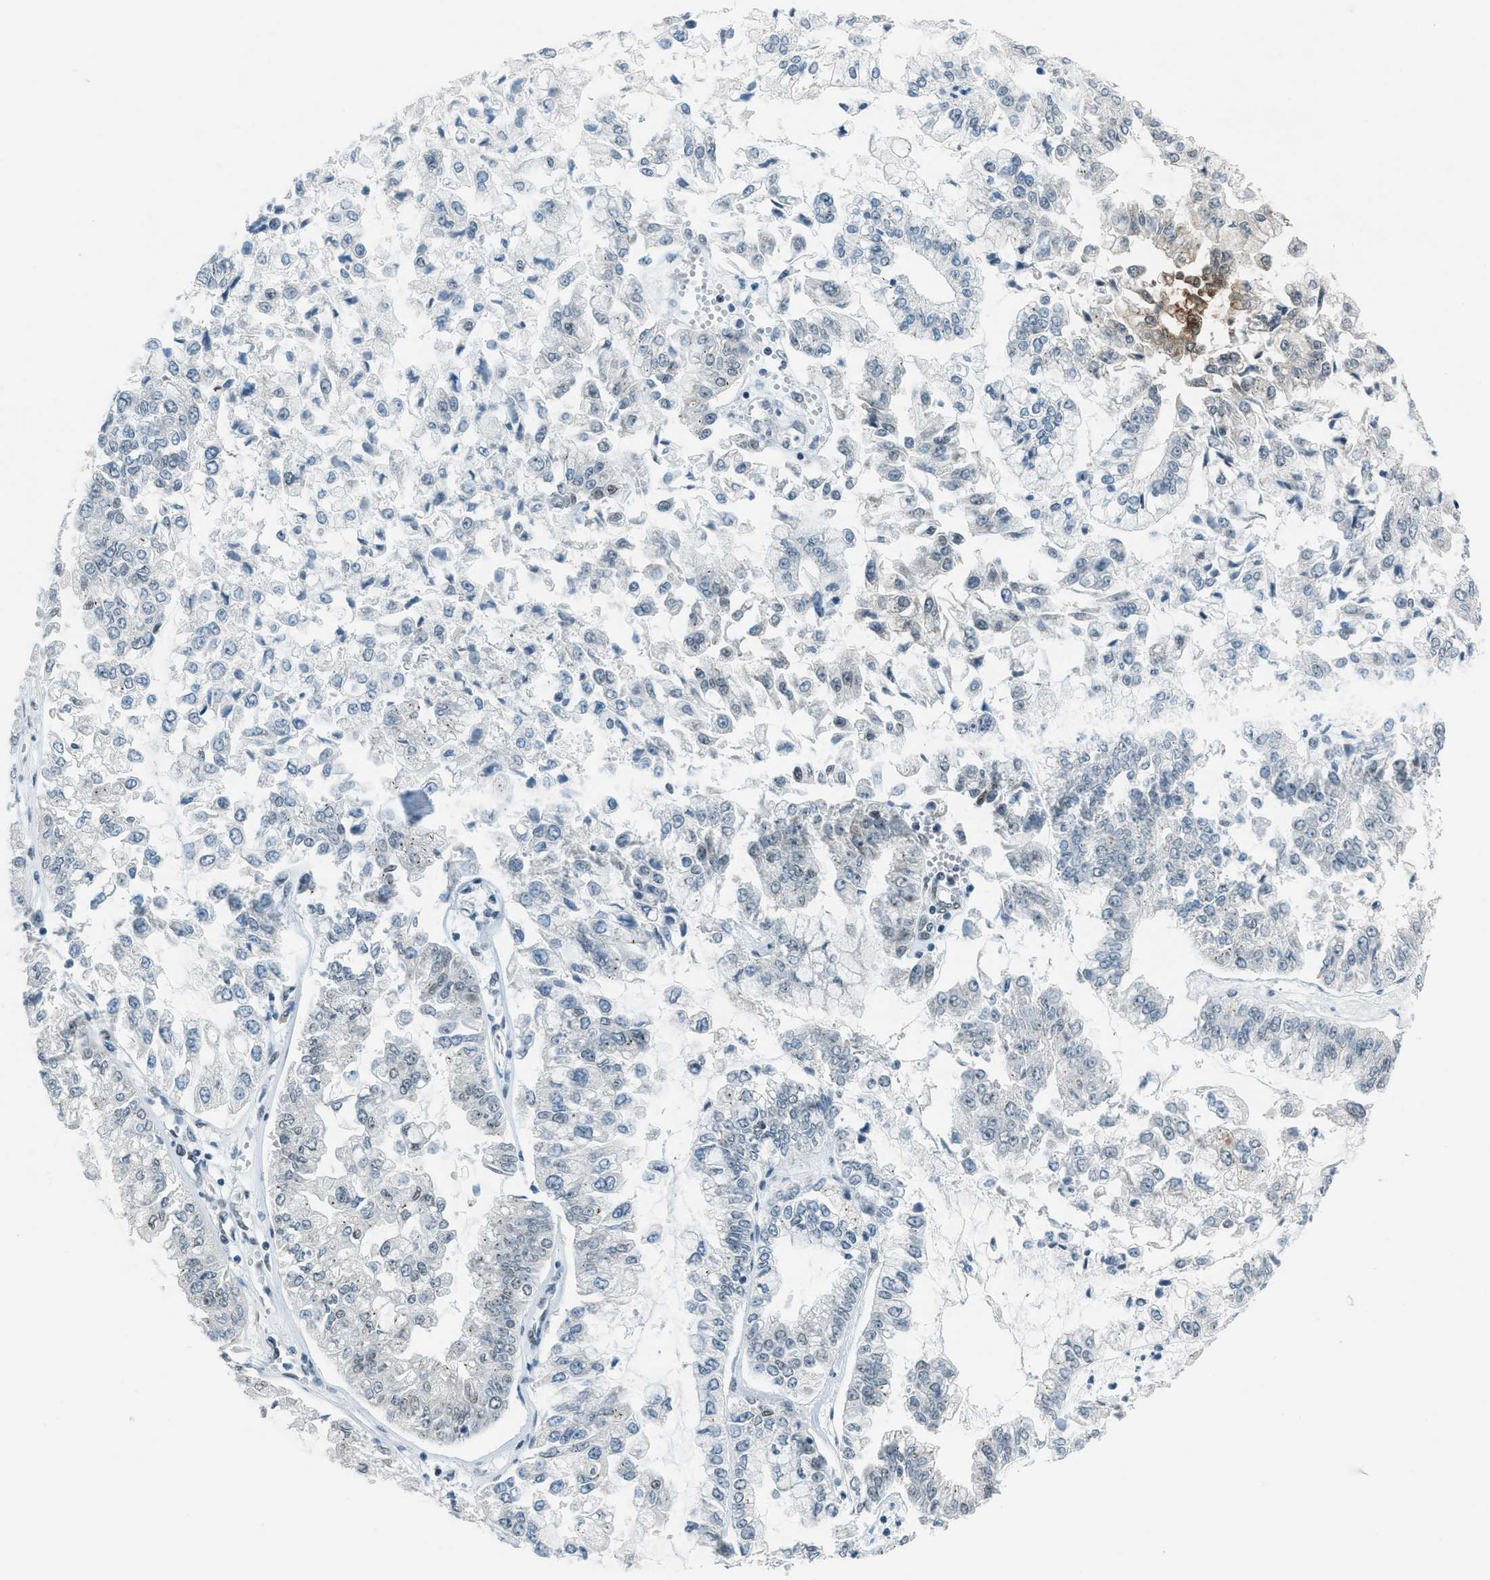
{"staining": {"intensity": "negative", "quantity": "none", "location": "none"}, "tissue": "liver cancer", "cell_type": "Tumor cells", "image_type": "cancer", "snomed": [{"axis": "morphology", "description": "Cholangiocarcinoma"}, {"axis": "topography", "description": "Liver"}], "caption": "Immunohistochemistry (IHC) histopathology image of neoplastic tissue: human liver cancer stained with DAB displays no significant protein positivity in tumor cells.", "gene": "KLF6", "patient": {"sex": "female", "age": 79}}